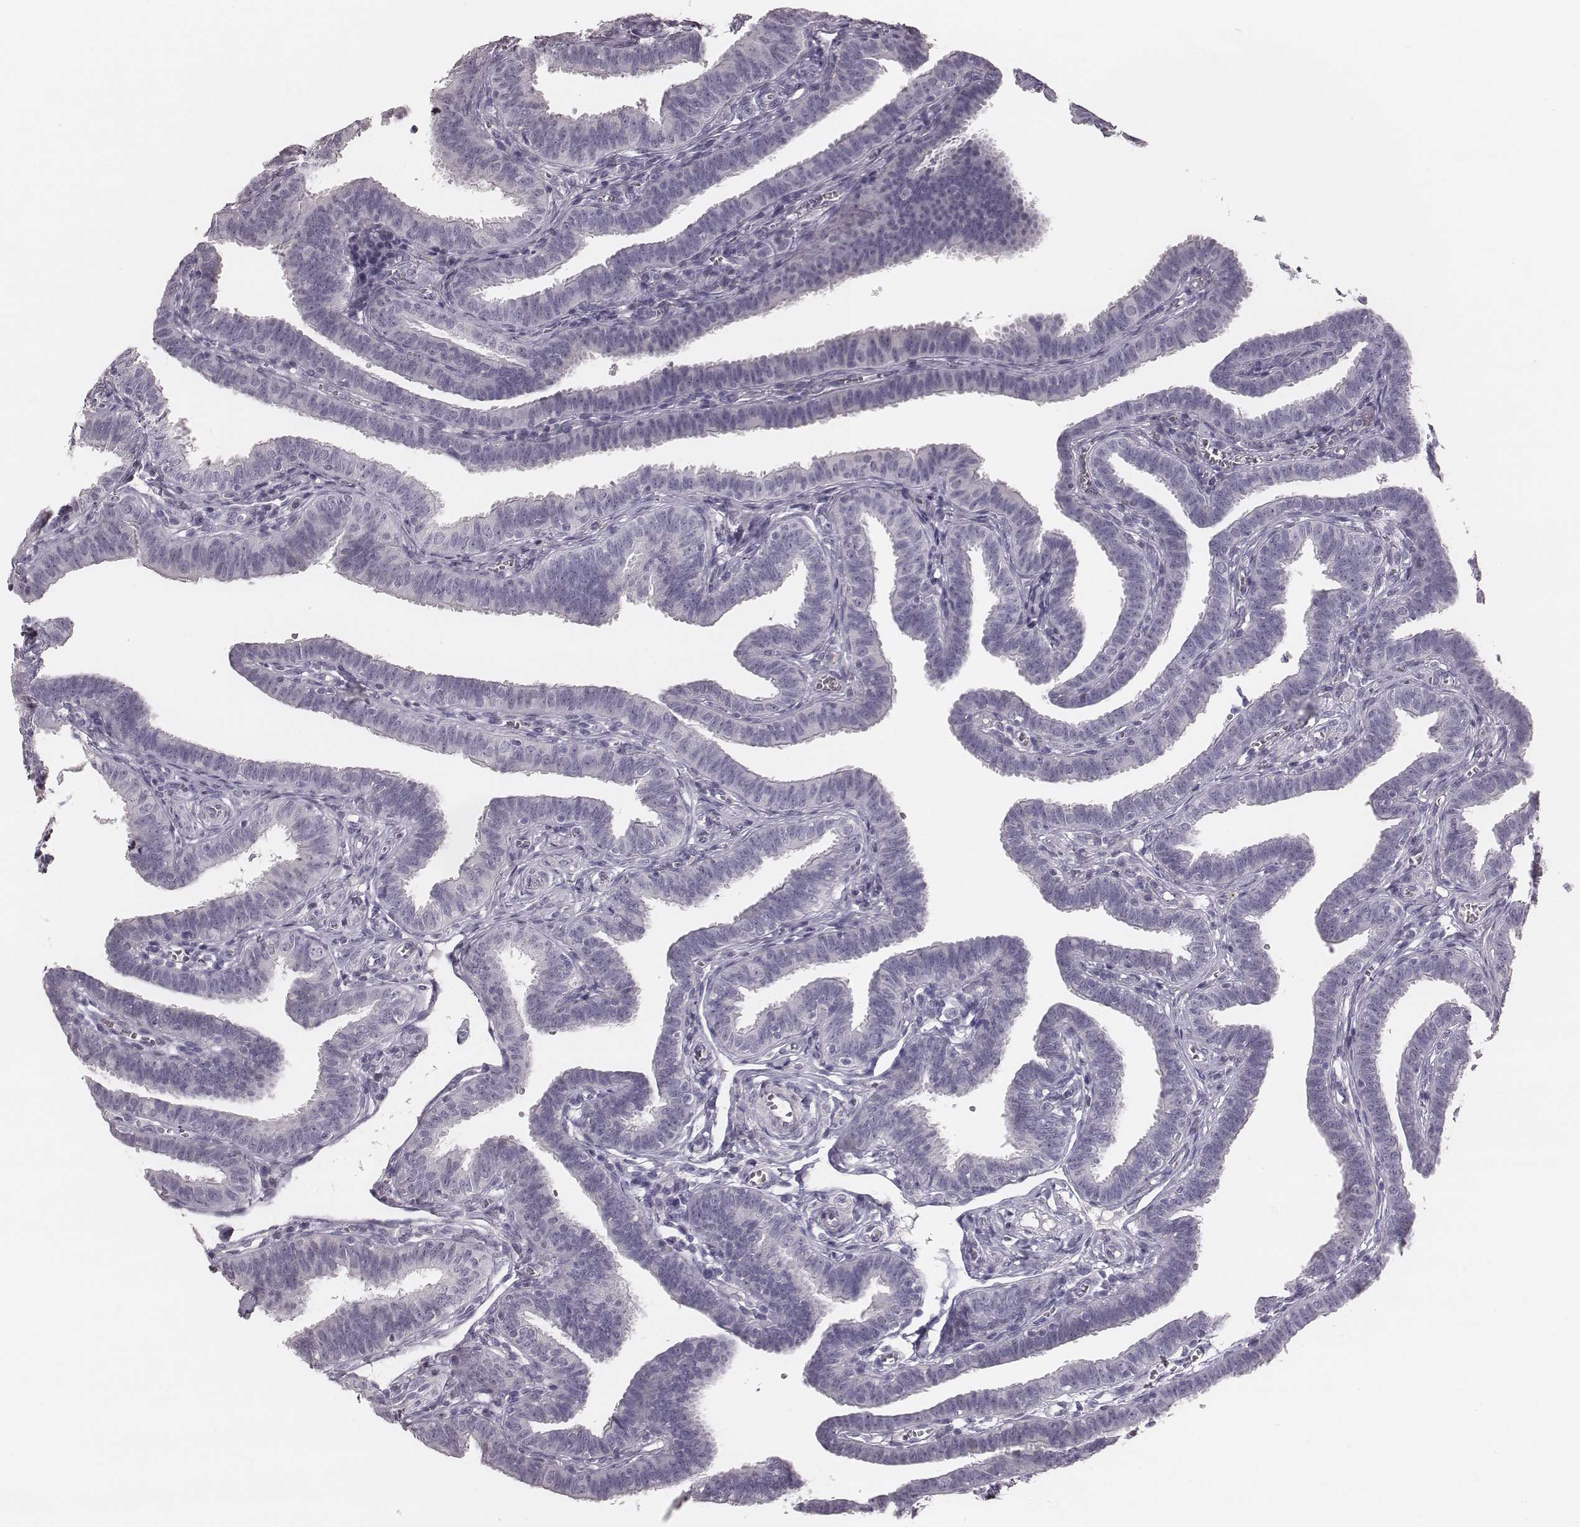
{"staining": {"intensity": "negative", "quantity": "none", "location": "none"}, "tissue": "fallopian tube", "cell_type": "Glandular cells", "image_type": "normal", "snomed": [{"axis": "morphology", "description": "Normal tissue, NOS"}, {"axis": "topography", "description": "Fallopian tube"}], "caption": "An immunohistochemistry (IHC) micrograph of normal fallopian tube is shown. There is no staining in glandular cells of fallopian tube.", "gene": "CSHL1", "patient": {"sex": "female", "age": 25}}